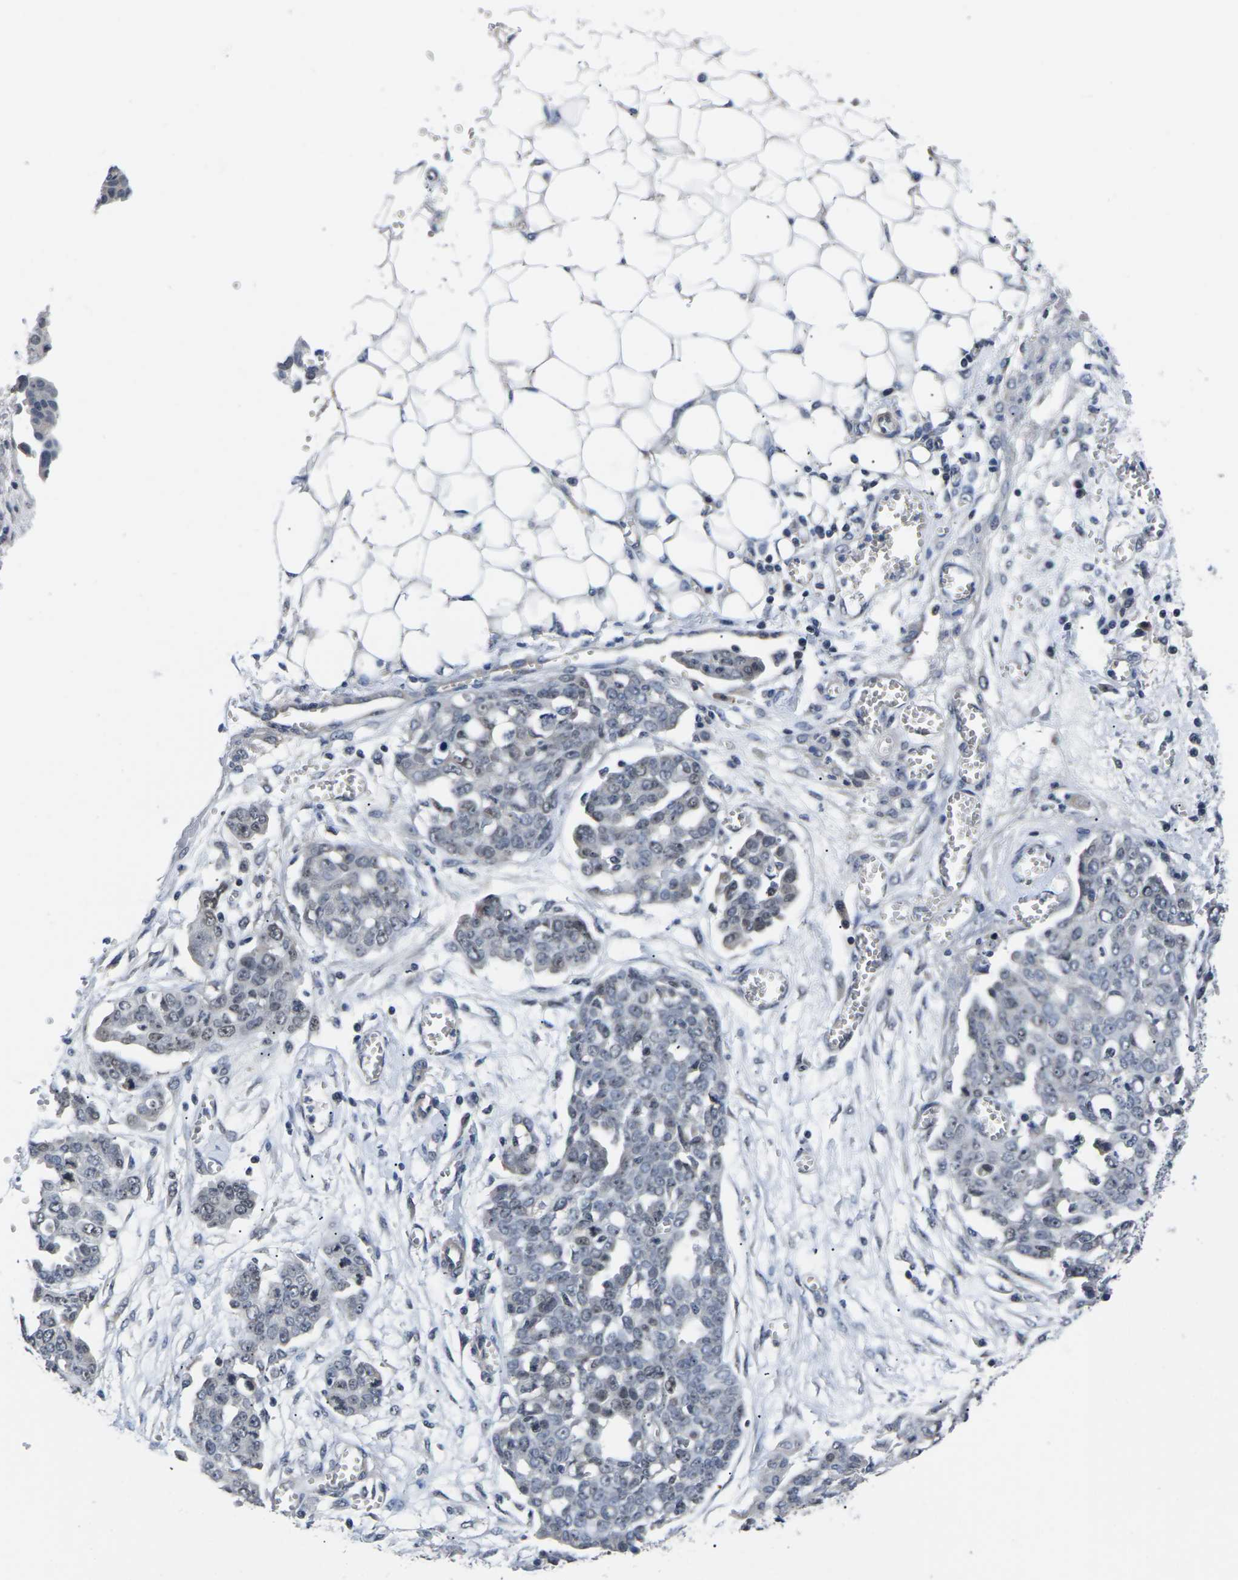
{"staining": {"intensity": "negative", "quantity": "none", "location": "none"}, "tissue": "ovarian cancer", "cell_type": "Tumor cells", "image_type": "cancer", "snomed": [{"axis": "morphology", "description": "Cystadenocarcinoma, serous, NOS"}, {"axis": "topography", "description": "Soft tissue"}, {"axis": "topography", "description": "Ovary"}], "caption": "IHC of ovarian cancer reveals no expression in tumor cells. (DAB (3,3'-diaminobenzidine) immunohistochemistry (IHC) with hematoxylin counter stain).", "gene": "ST6GAL2", "patient": {"sex": "female", "age": 57}}